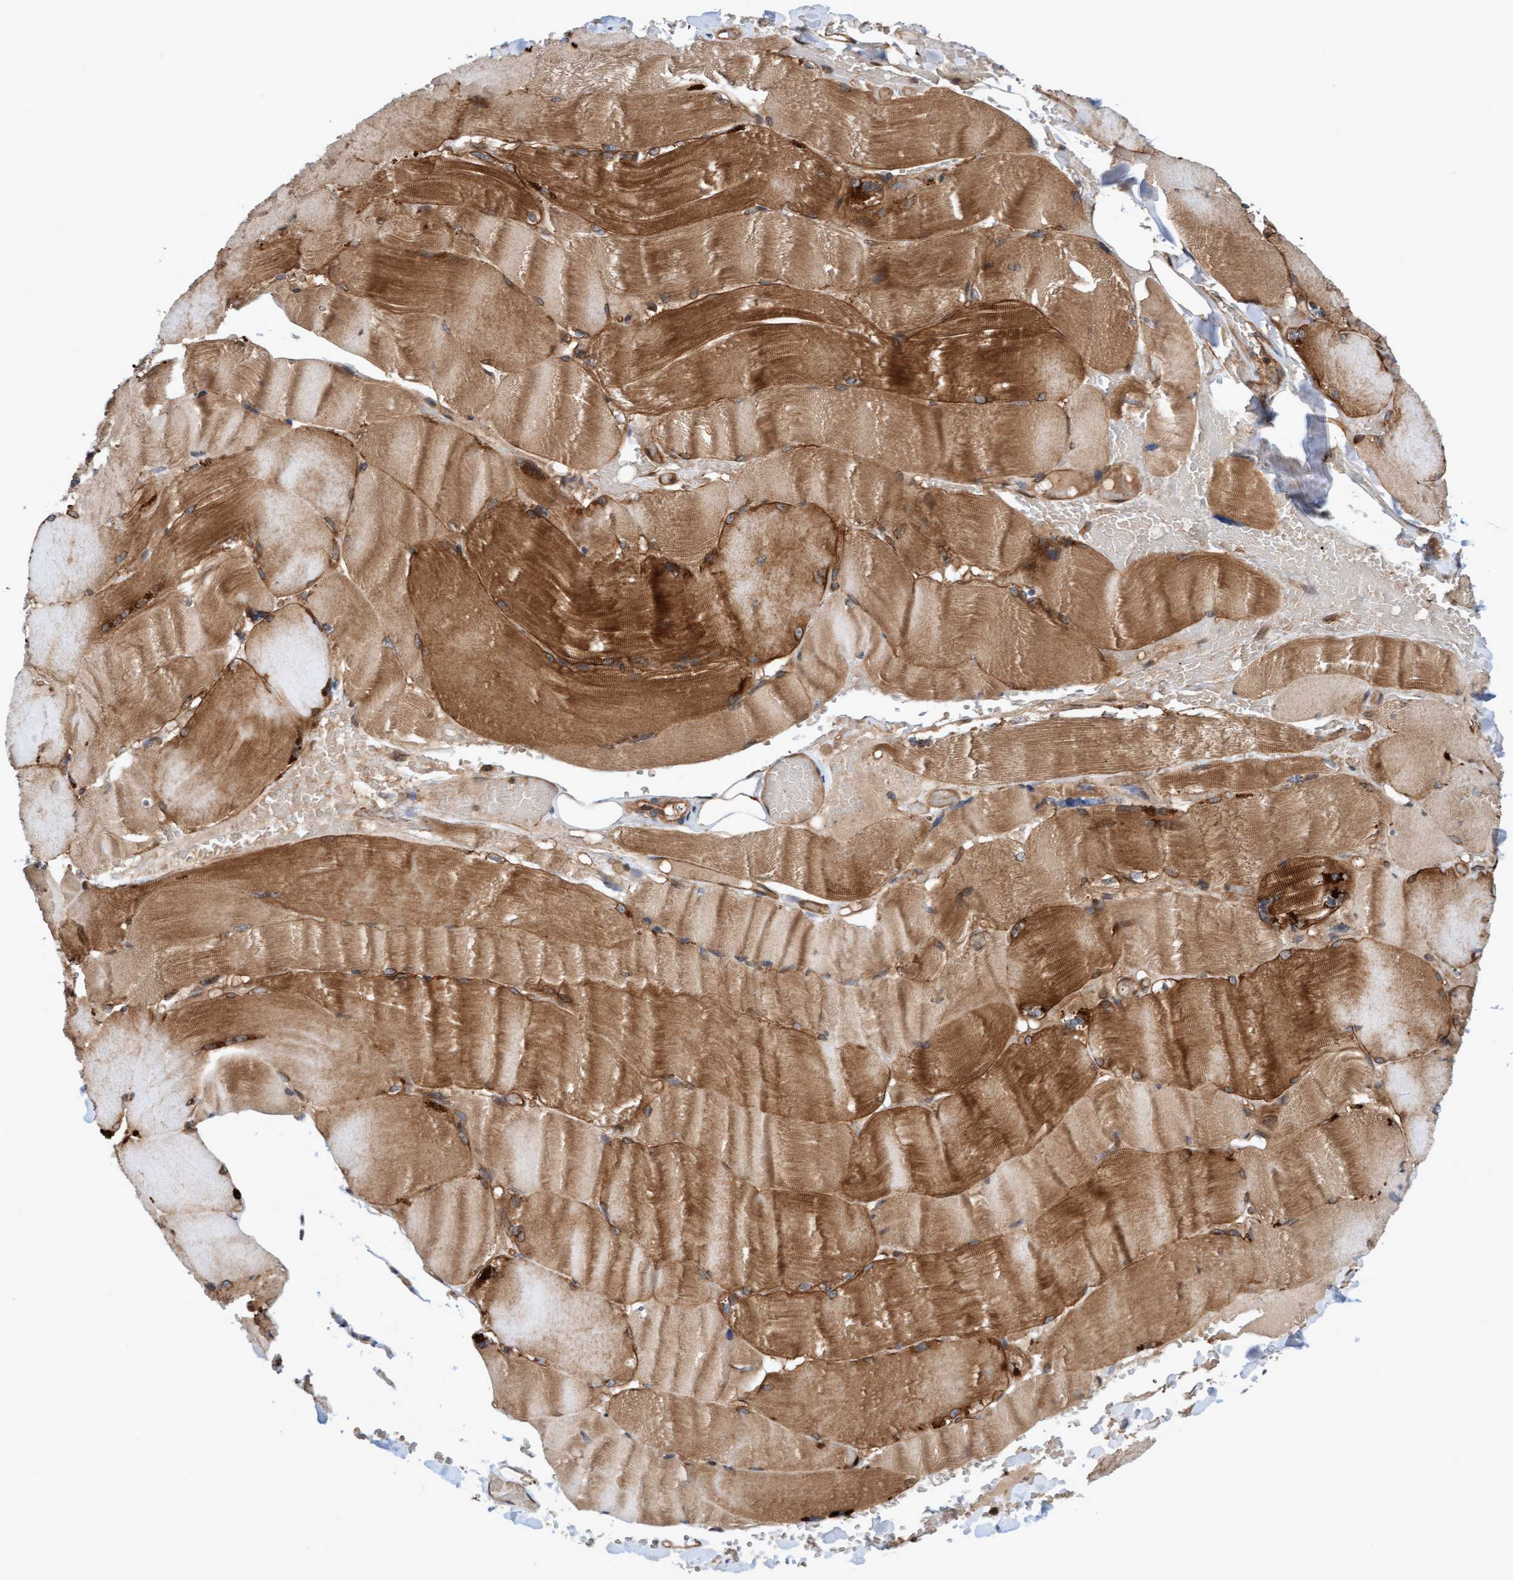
{"staining": {"intensity": "moderate", "quantity": ">75%", "location": "cytoplasmic/membranous"}, "tissue": "skeletal muscle", "cell_type": "Myocytes", "image_type": "normal", "snomed": [{"axis": "morphology", "description": "Normal tissue, NOS"}, {"axis": "topography", "description": "Skin"}, {"axis": "topography", "description": "Skeletal muscle"}], "caption": "IHC staining of unremarkable skeletal muscle, which shows medium levels of moderate cytoplasmic/membranous expression in about >75% of myocytes indicating moderate cytoplasmic/membranous protein expression. The staining was performed using DAB (brown) for protein detection and nuclei were counterstained in hematoxylin (blue).", "gene": "ERAL1", "patient": {"sex": "male", "age": 83}}